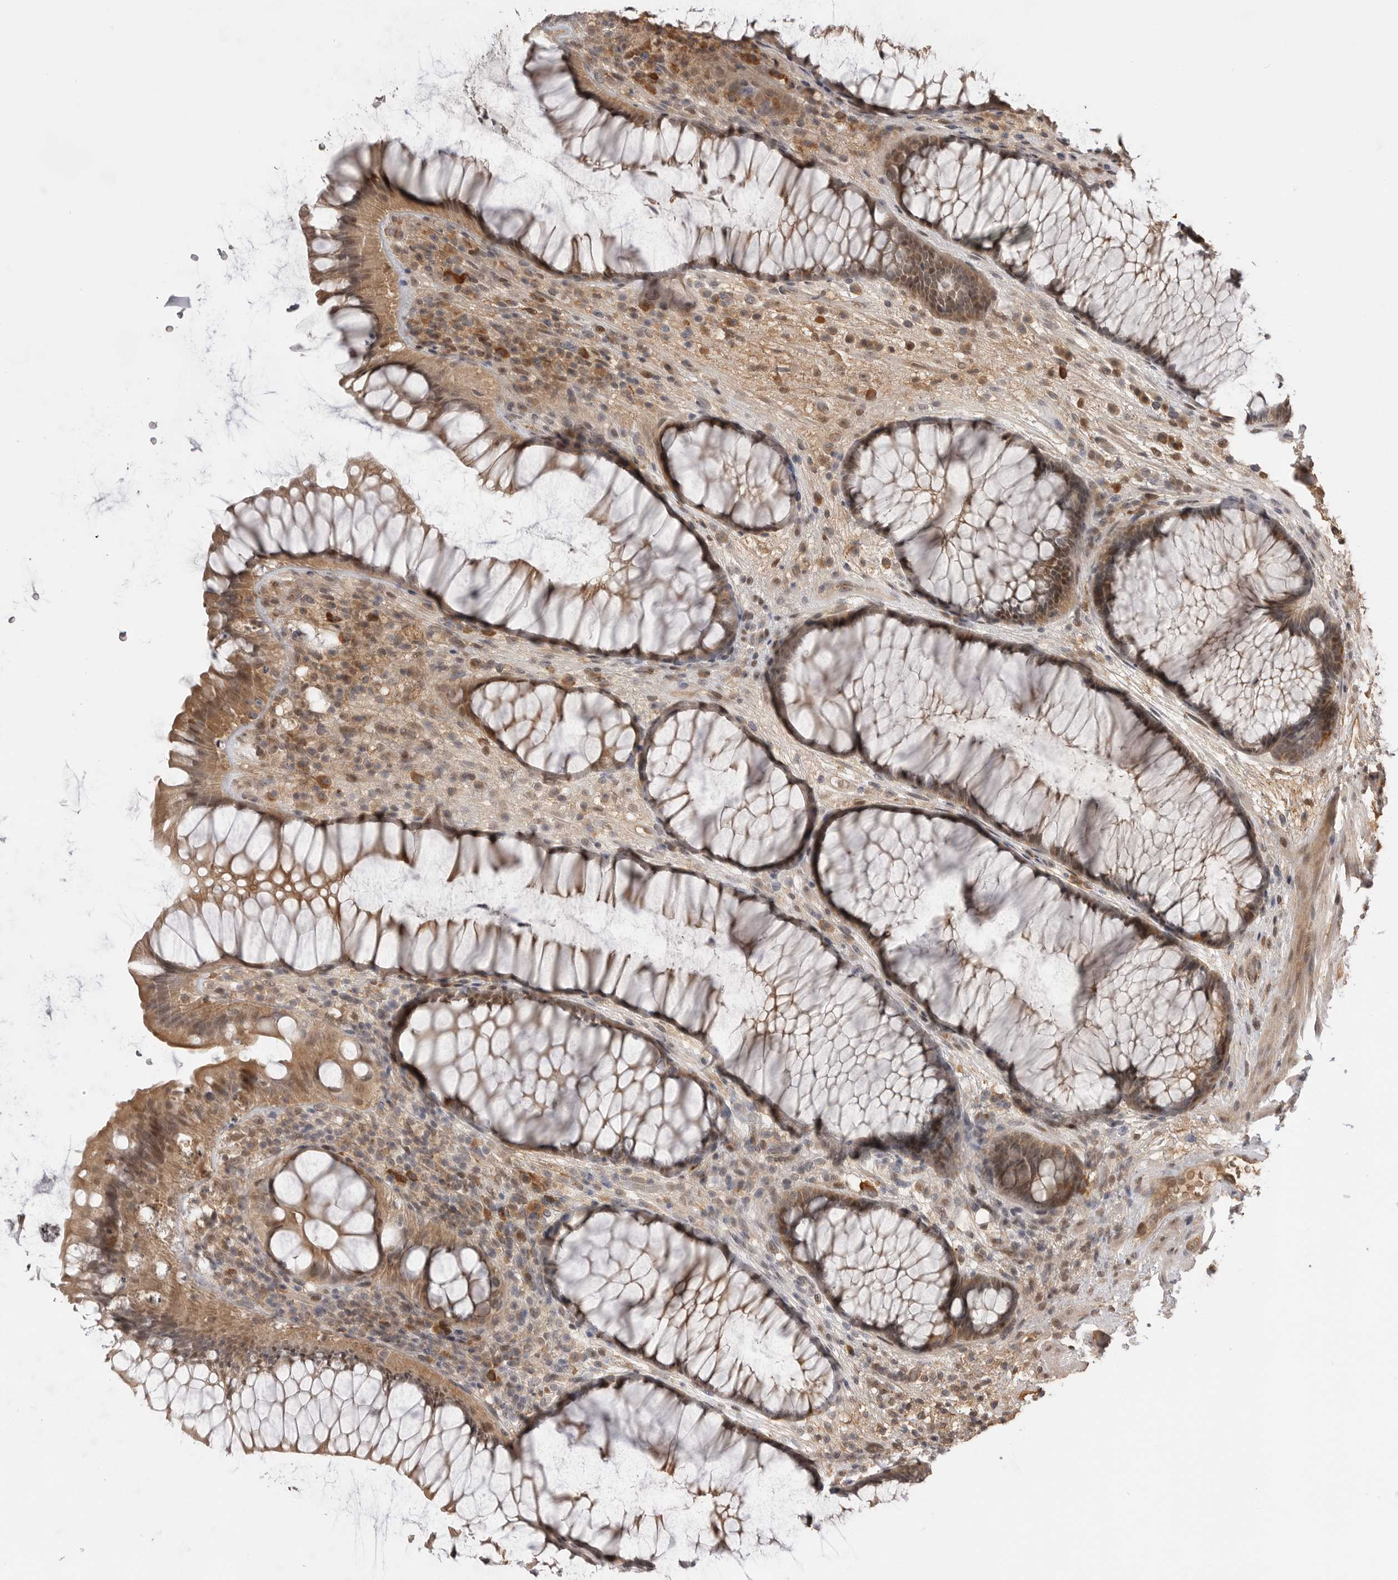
{"staining": {"intensity": "moderate", "quantity": ">75%", "location": "cytoplasmic/membranous,nuclear"}, "tissue": "rectum", "cell_type": "Glandular cells", "image_type": "normal", "snomed": [{"axis": "morphology", "description": "Normal tissue, NOS"}, {"axis": "topography", "description": "Rectum"}], "caption": "Brown immunohistochemical staining in benign human rectum displays moderate cytoplasmic/membranous,nuclear positivity in about >75% of glandular cells. Nuclei are stained in blue.", "gene": "ASPSCR1", "patient": {"sex": "male", "age": 51}}